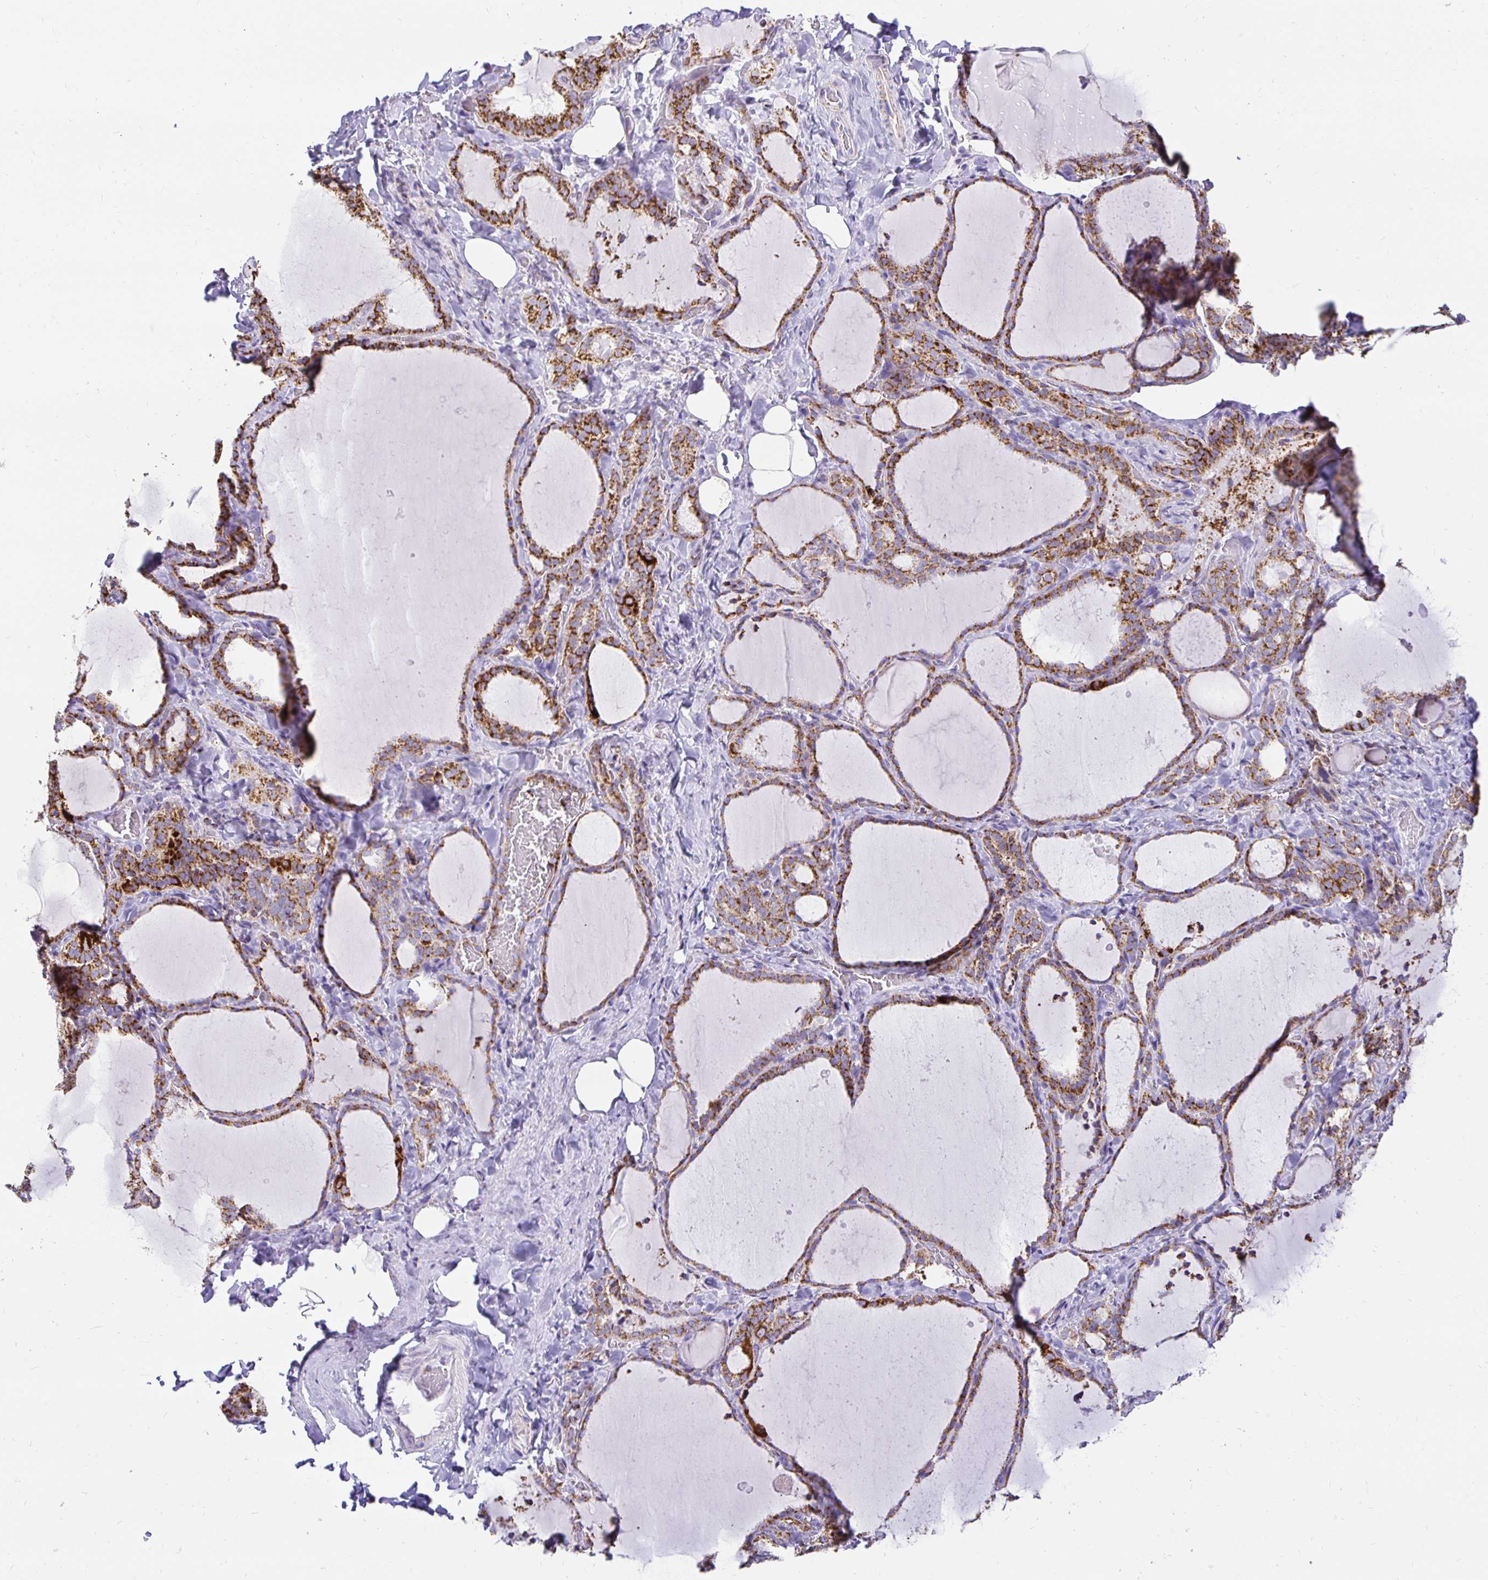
{"staining": {"intensity": "moderate", "quantity": ">75%", "location": "cytoplasmic/membranous"}, "tissue": "thyroid gland", "cell_type": "Glandular cells", "image_type": "normal", "snomed": [{"axis": "morphology", "description": "Normal tissue, NOS"}, {"axis": "topography", "description": "Thyroid gland"}], "caption": "DAB immunohistochemical staining of unremarkable thyroid gland shows moderate cytoplasmic/membranous protein staining in approximately >75% of glandular cells.", "gene": "PLAAT2", "patient": {"sex": "female", "age": 22}}